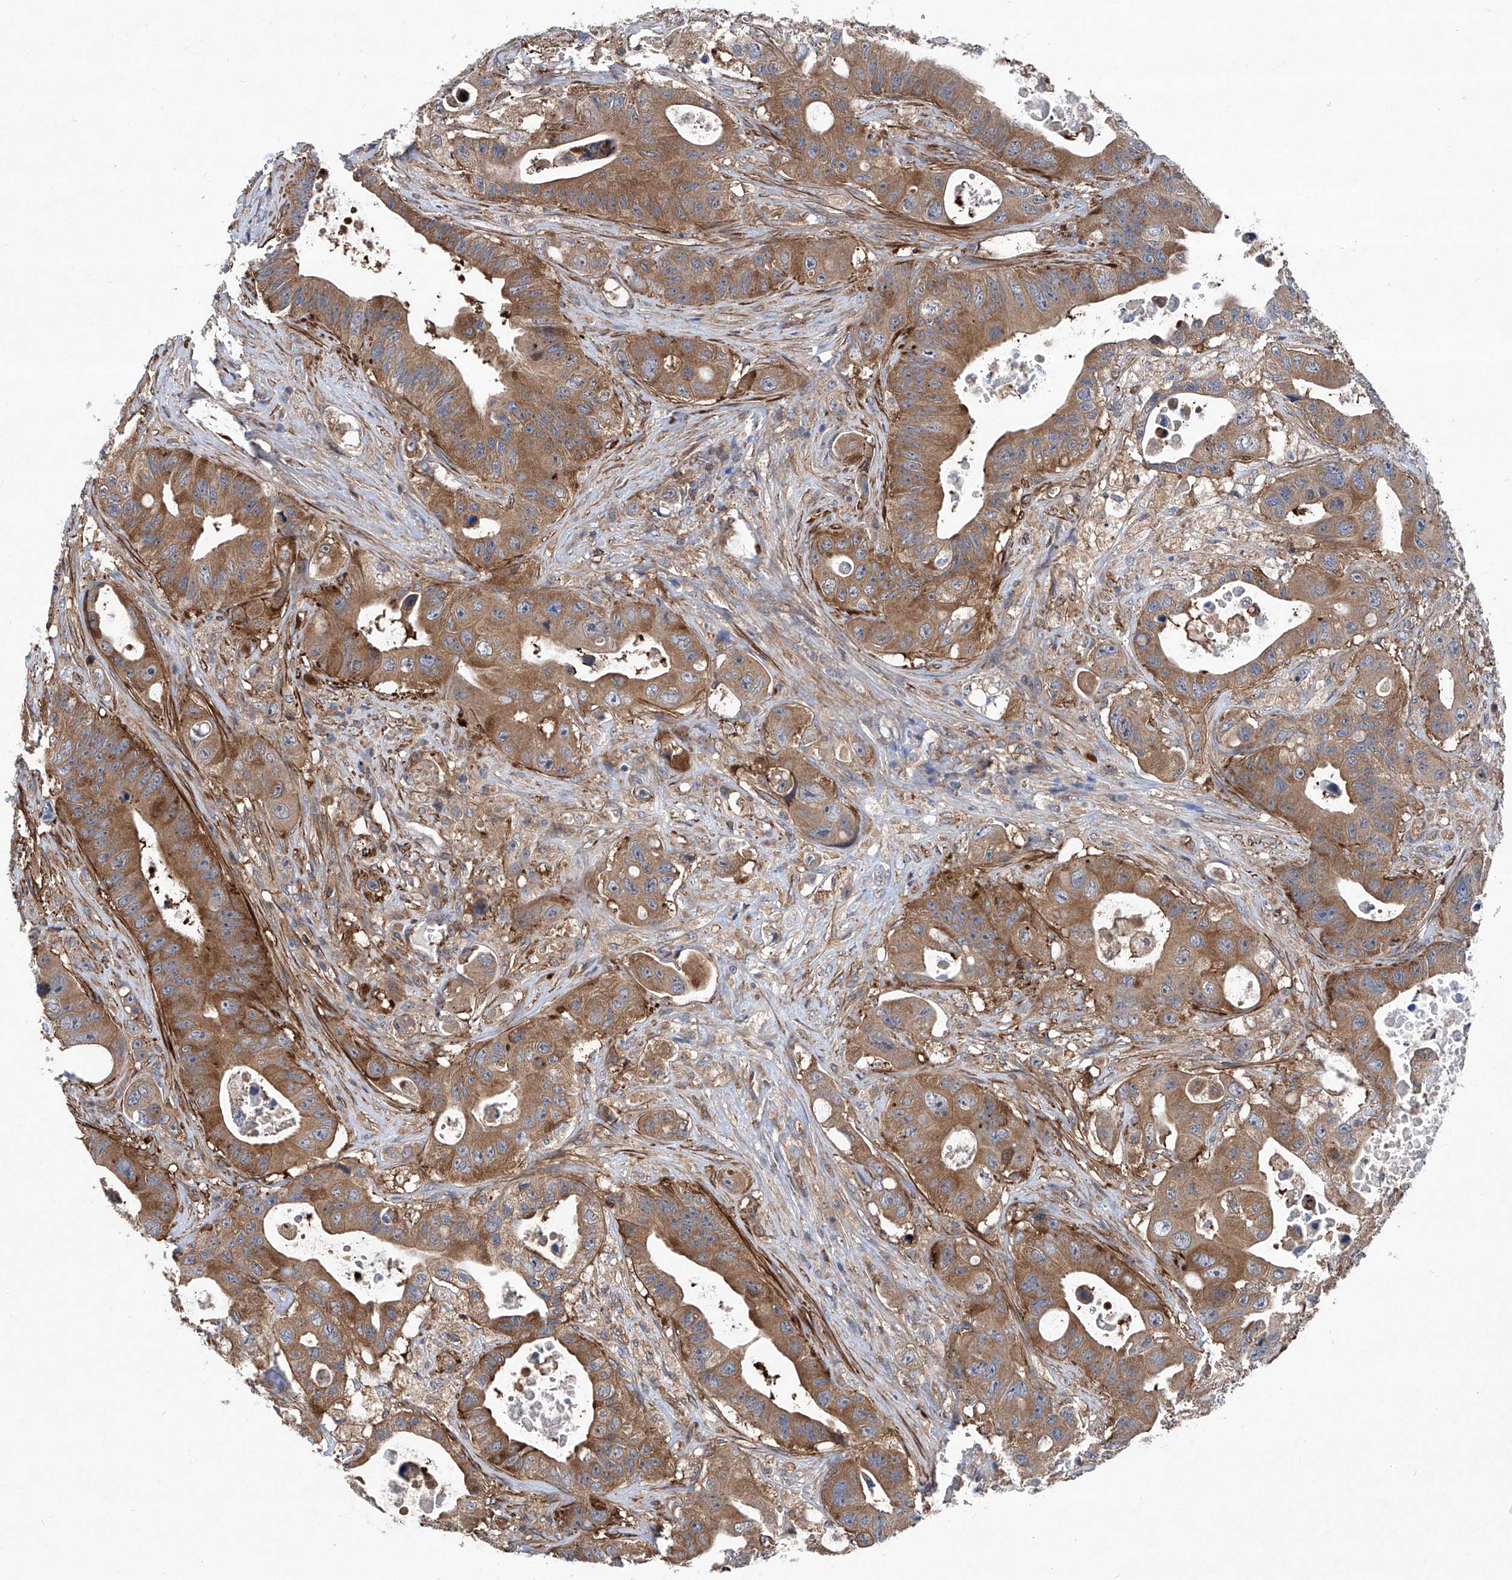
{"staining": {"intensity": "moderate", "quantity": ">75%", "location": "cytoplasmic/membranous"}, "tissue": "colorectal cancer", "cell_type": "Tumor cells", "image_type": "cancer", "snomed": [{"axis": "morphology", "description": "Adenocarcinoma, NOS"}, {"axis": "topography", "description": "Colon"}], "caption": "There is medium levels of moderate cytoplasmic/membranous expression in tumor cells of colorectal cancer, as demonstrated by immunohistochemical staining (brown color).", "gene": "NT5C3A", "patient": {"sex": "female", "age": 46}}